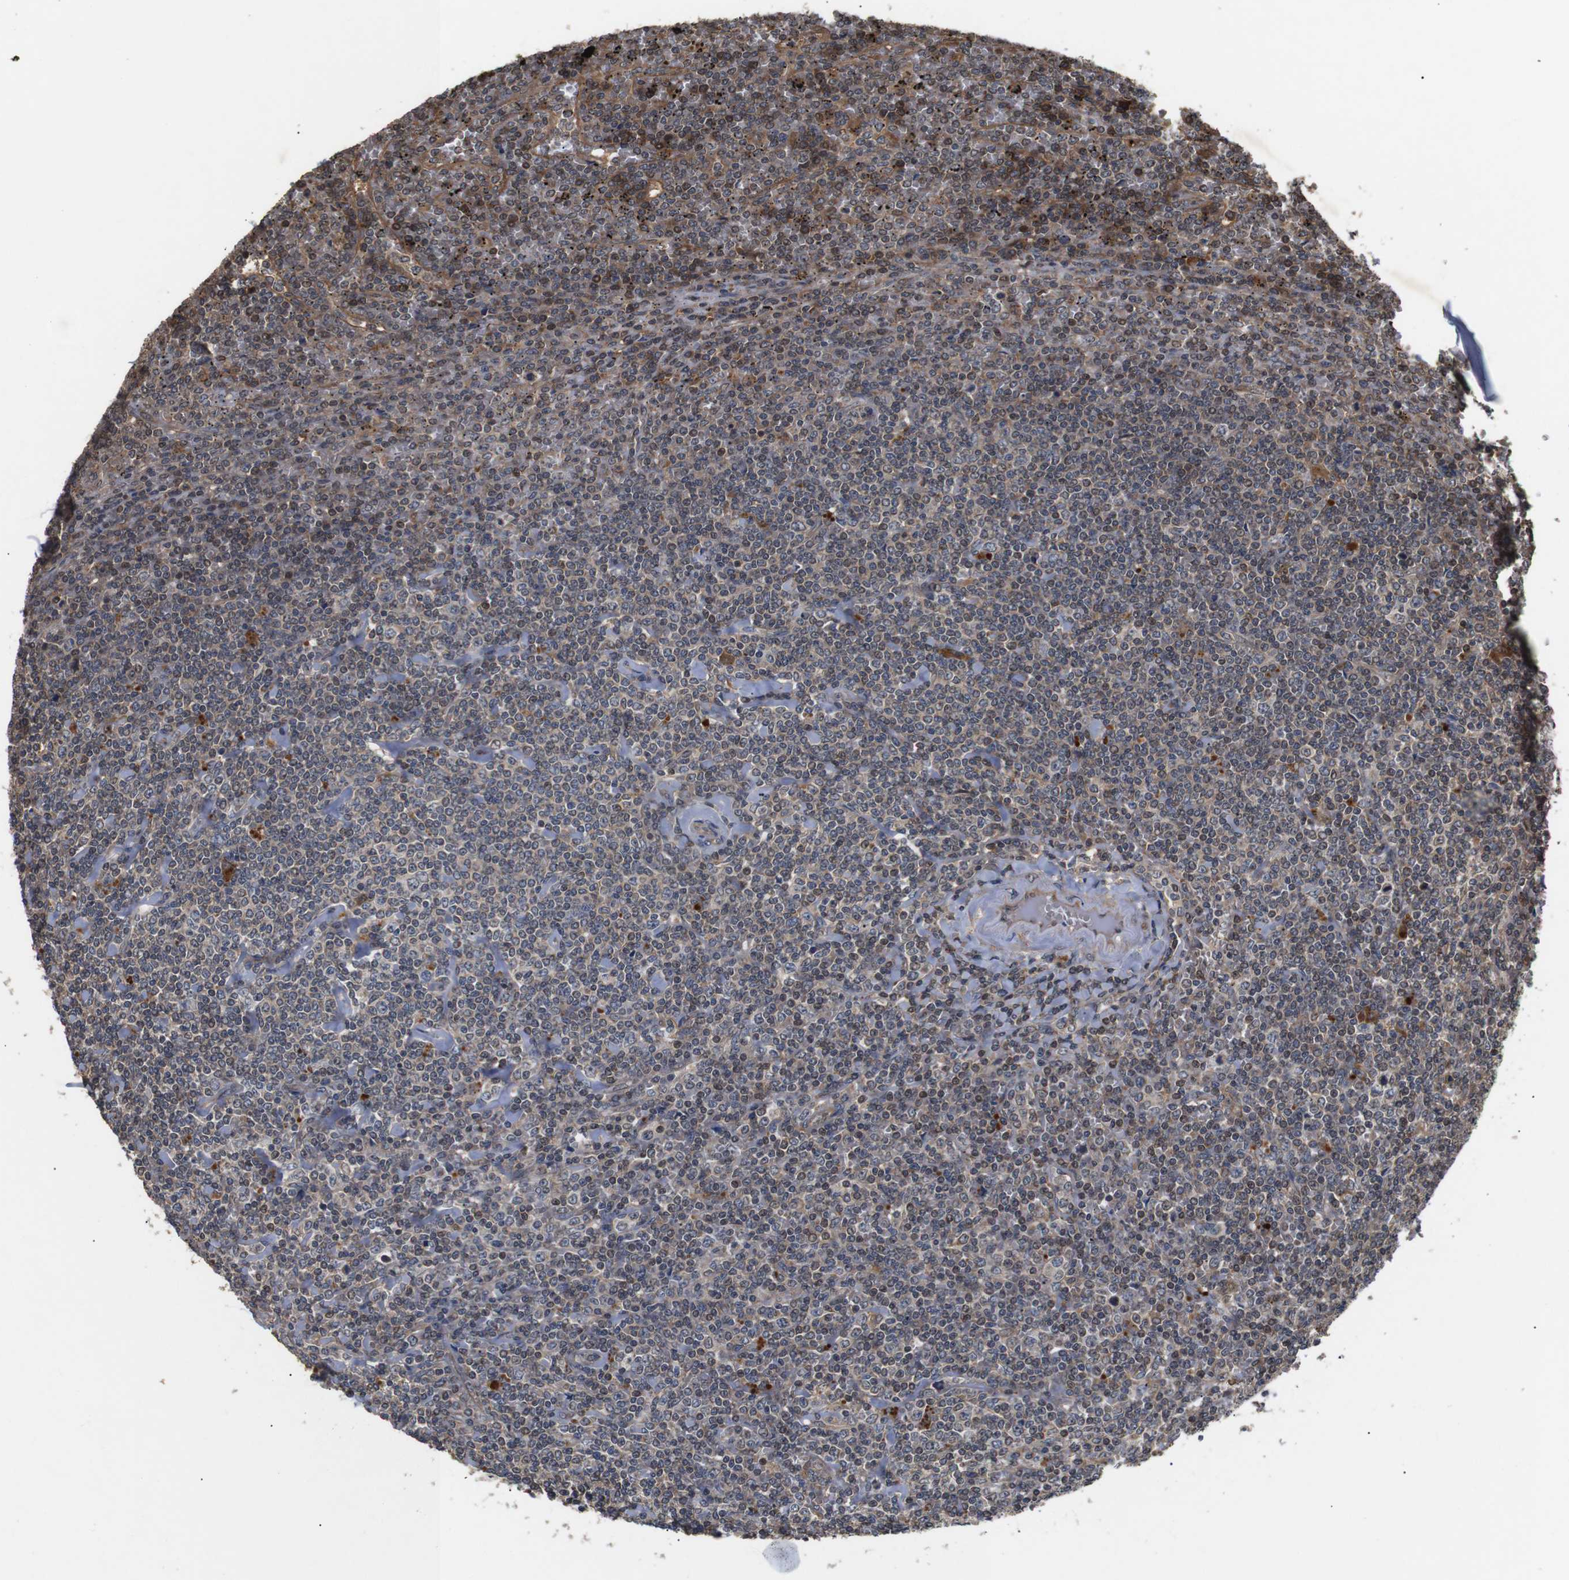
{"staining": {"intensity": "weak", "quantity": "25%-75%", "location": "cytoplasmic/membranous,nuclear"}, "tissue": "lymphoma", "cell_type": "Tumor cells", "image_type": "cancer", "snomed": [{"axis": "morphology", "description": "Malignant lymphoma, non-Hodgkin's type, Low grade"}, {"axis": "topography", "description": "Spleen"}], "caption": "Low-grade malignant lymphoma, non-Hodgkin's type tissue shows weak cytoplasmic/membranous and nuclear staining in about 25%-75% of tumor cells", "gene": "DDR1", "patient": {"sex": "female", "age": 19}}